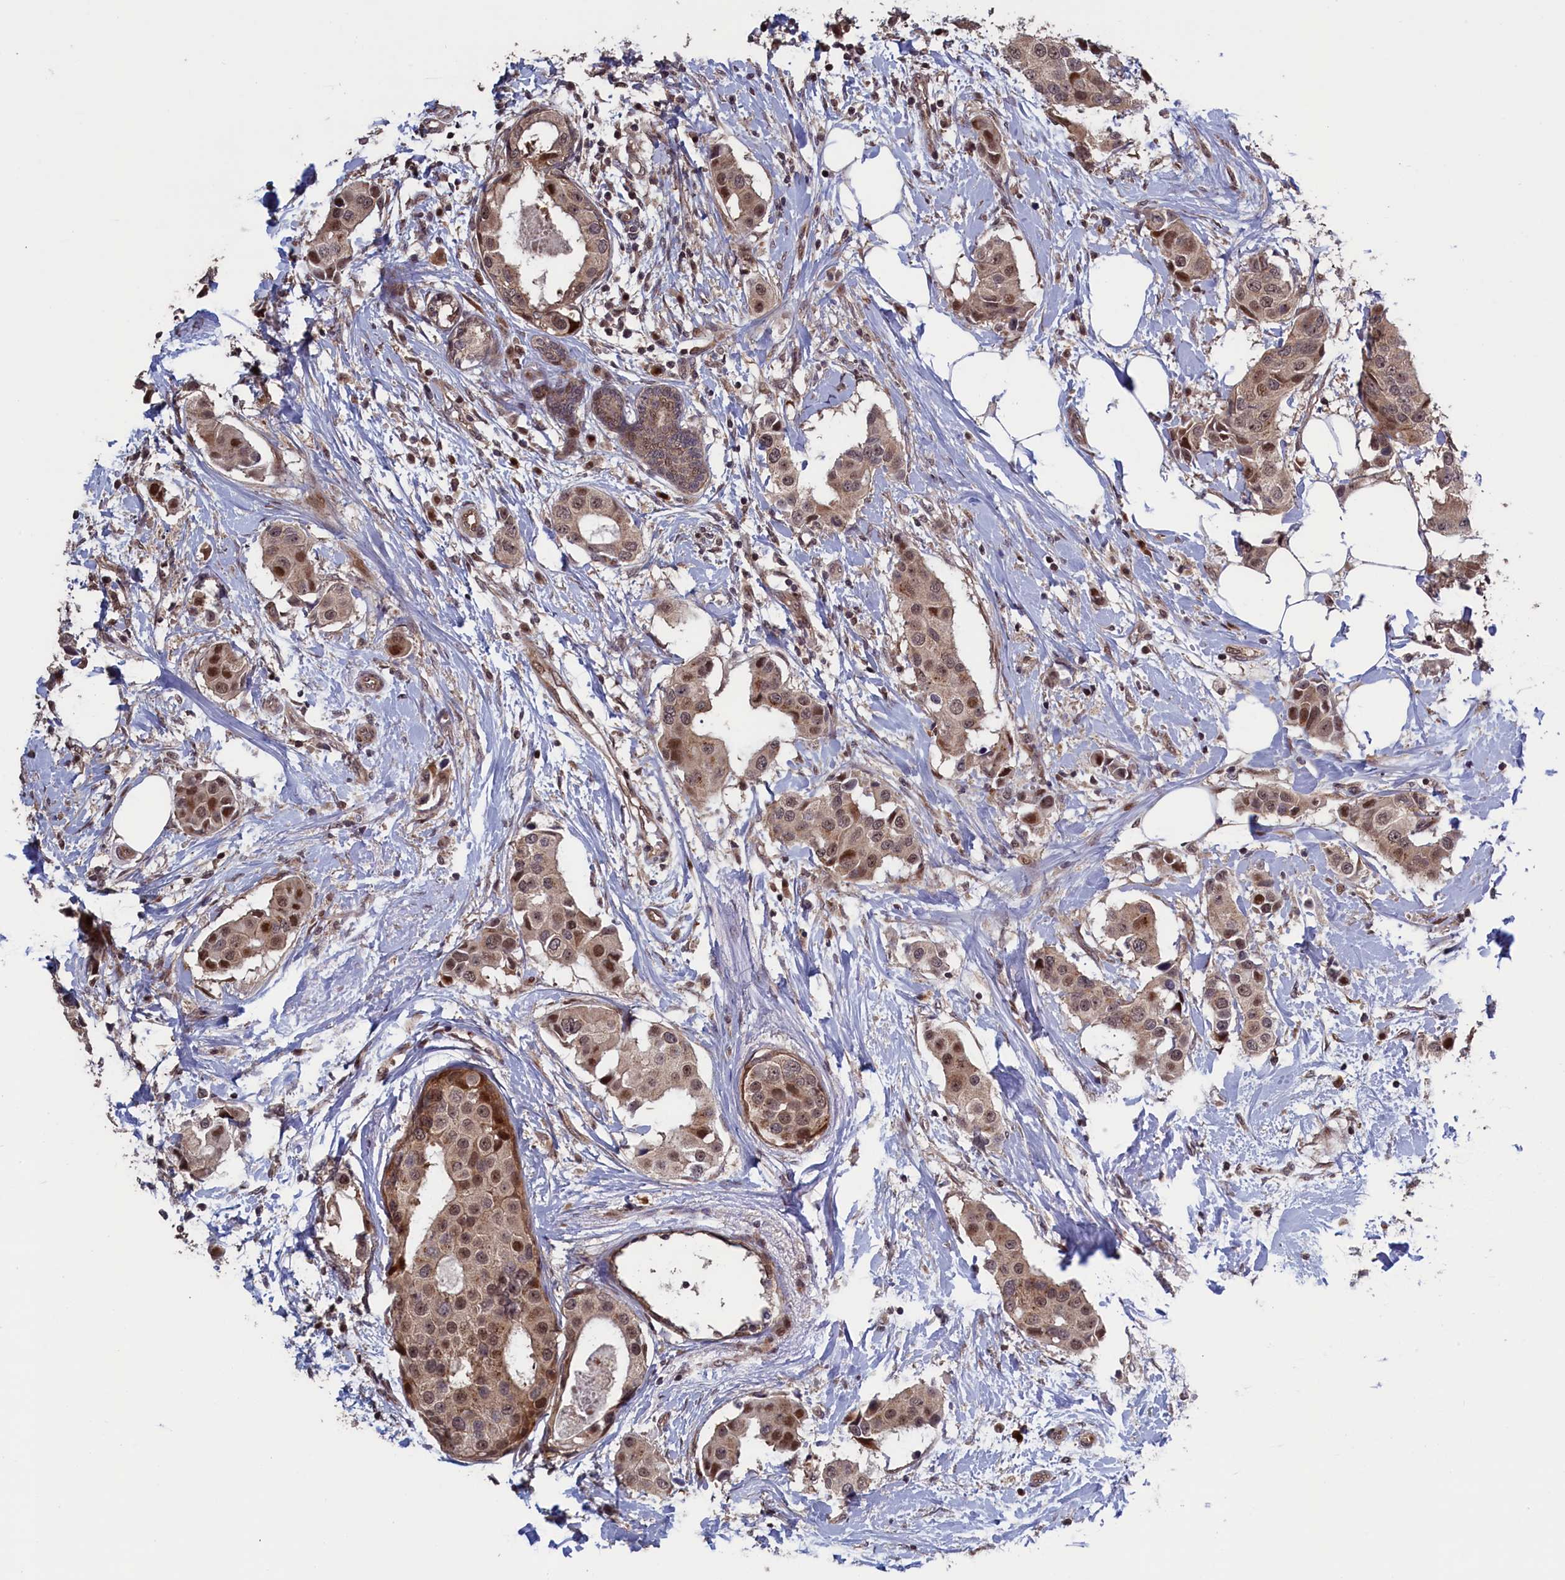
{"staining": {"intensity": "moderate", "quantity": "25%-75%", "location": "cytoplasmic/membranous,nuclear"}, "tissue": "breast cancer", "cell_type": "Tumor cells", "image_type": "cancer", "snomed": [{"axis": "morphology", "description": "Normal tissue, NOS"}, {"axis": "morphology", "description": "Duct carcinoma"}, {"axis": "topography", "description": "Breast"}], "caption": "This is a photomicrograph of immunohistochemistry (IHC) staining of breast cancer, which shows moderate expression in the cytoplasmic/membranous and nuclear of tumor cells.", "gene": "LSG1", "patient": {"sex": "female", "age": 39}}